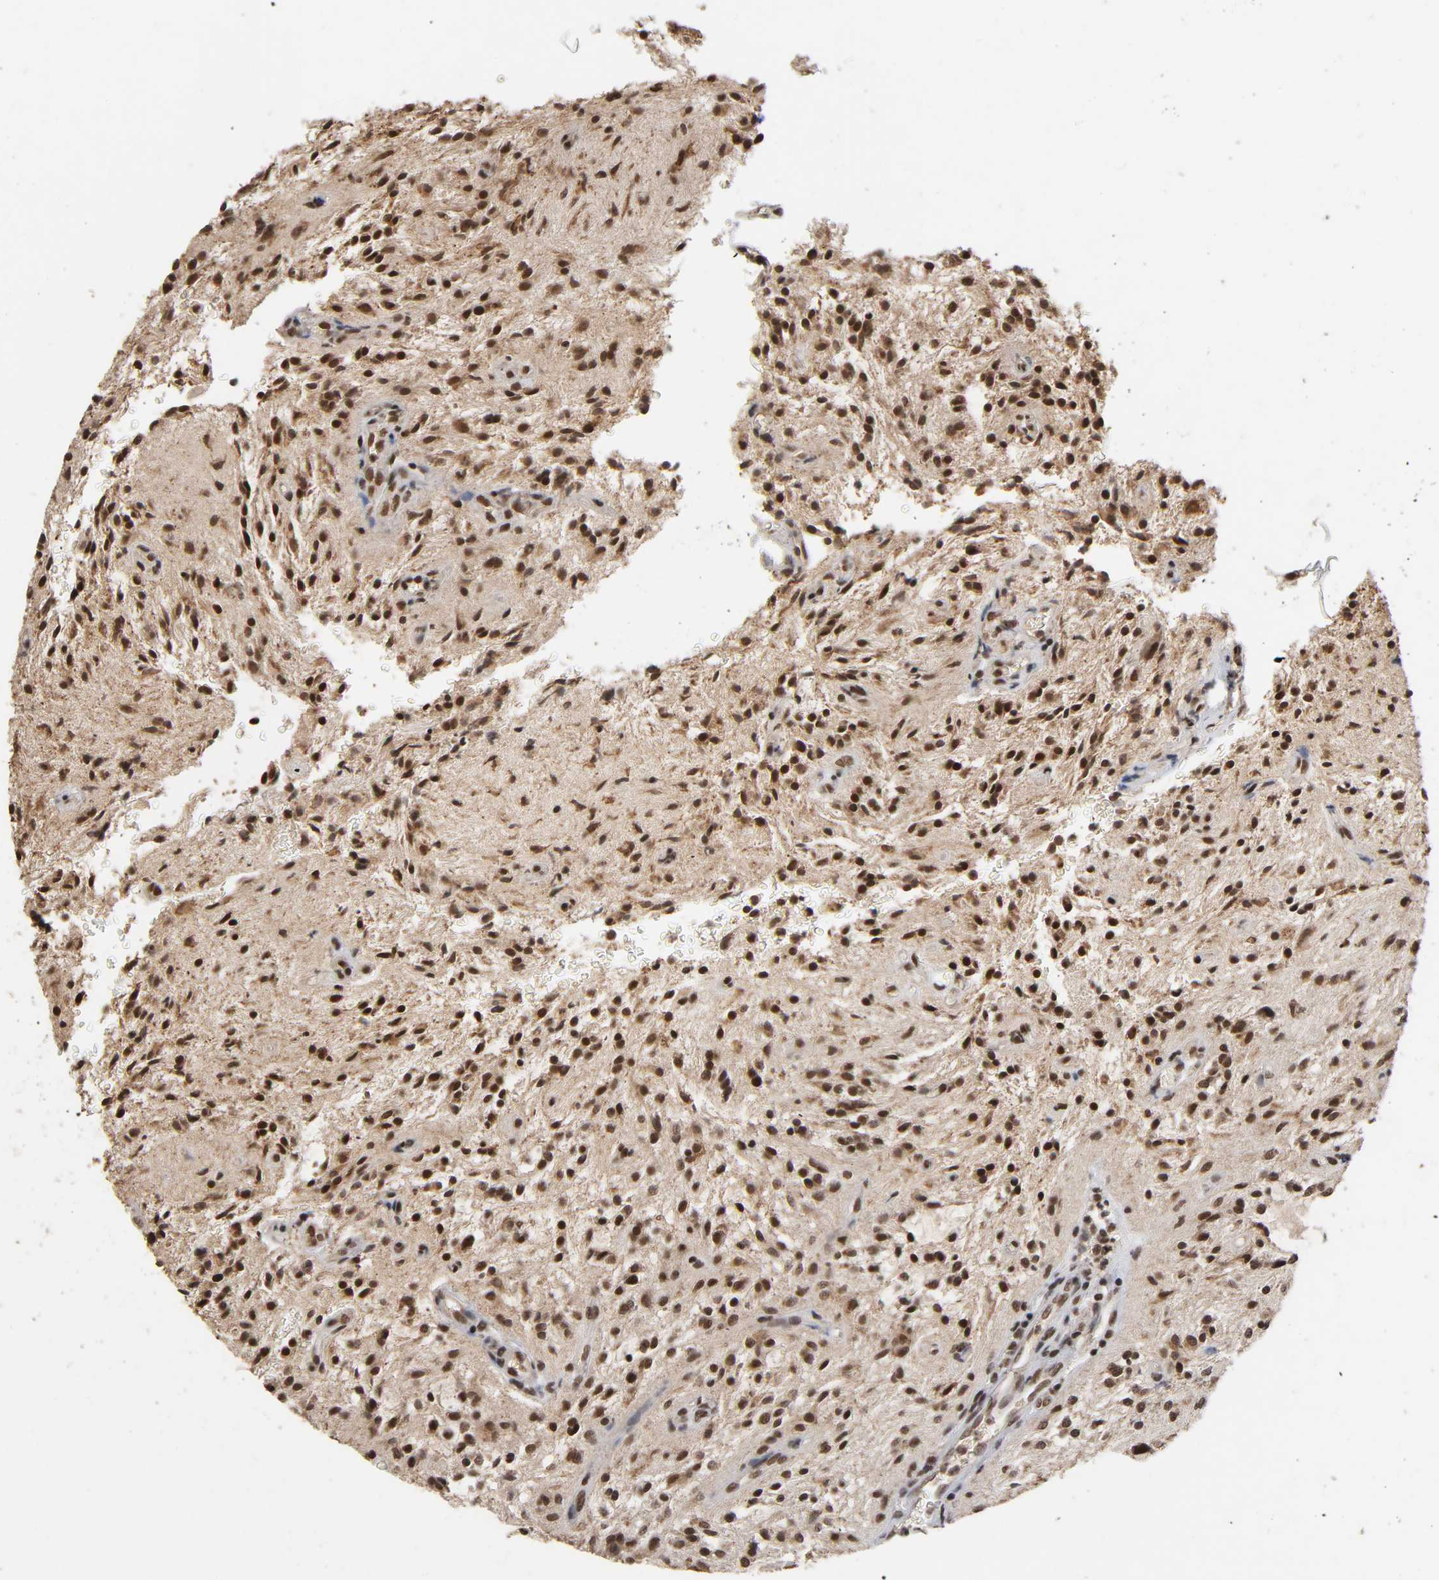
{"staining": {"intensity": "strong", "quantity": ">75%", "location": "nuclear"}, "tissue": "glioma", "cell_type": "Tumor cells", "image_type": "cancer", "snomed": [{"axis": "morphology", "description": "Glioma, malignant, NOS"}, {"axis": "topography", "description": "Cerebellum"}], "caption": "Glioma stained with immunohistochemistry (IHC) reveals strong nuclear positivity in about >75% of tumor cells.", "gene": "ZNF384", "patient": {"sex": "female", "age": 10}}